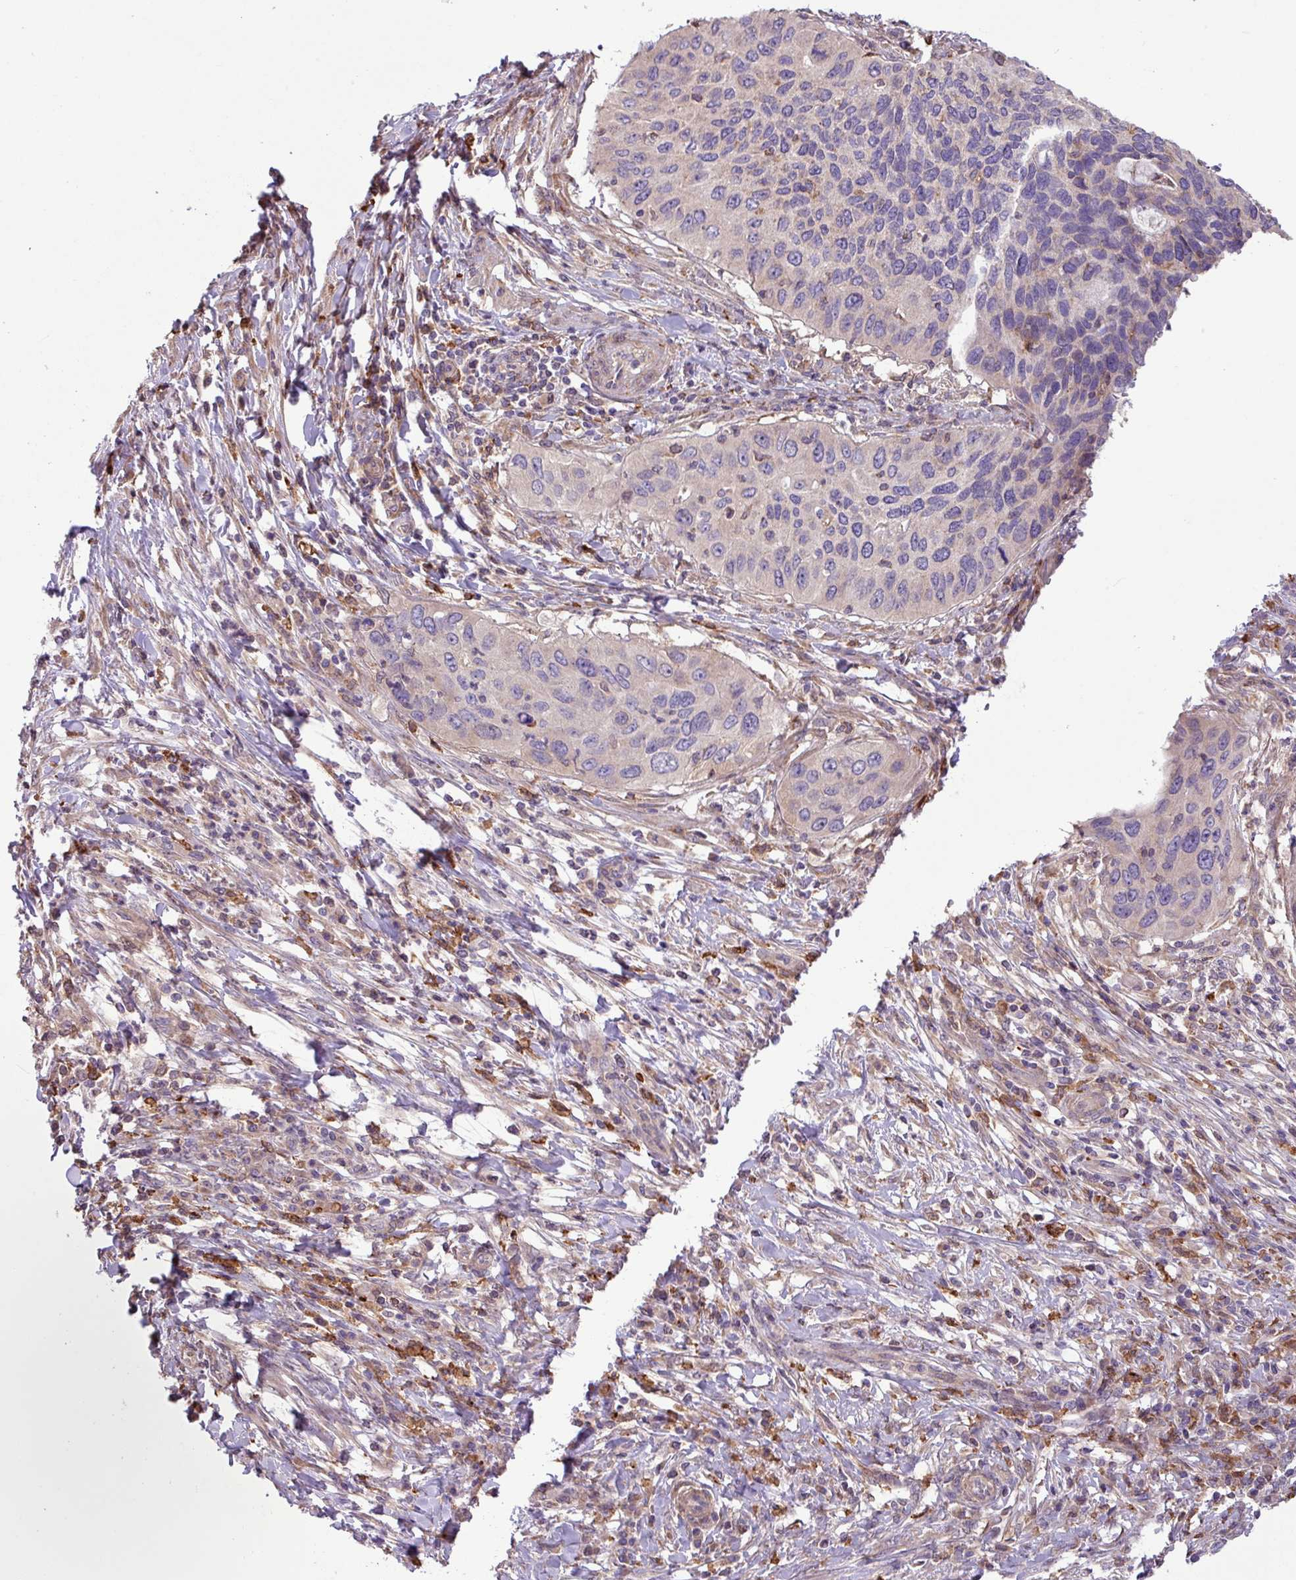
{"staining": {"intensity": "negative", "quantity": "none", "location": "none"}, "tissue": "cervical cancer", "cell_type": "Tumor cells", "image_type": "cancer", "snomed": [{"axis": "morphology", "description": "Squamous cell carcinoma, NOS"}, {"axis": "topography", "description": "Cervix"}], "caption": "Cervical squamous cell carcinoma stained for a protein using immunohistochemistry reveals no expression tumor cells.", "gene": "ARHGEF25", "patient": {"sex": "female", "age": 38}}